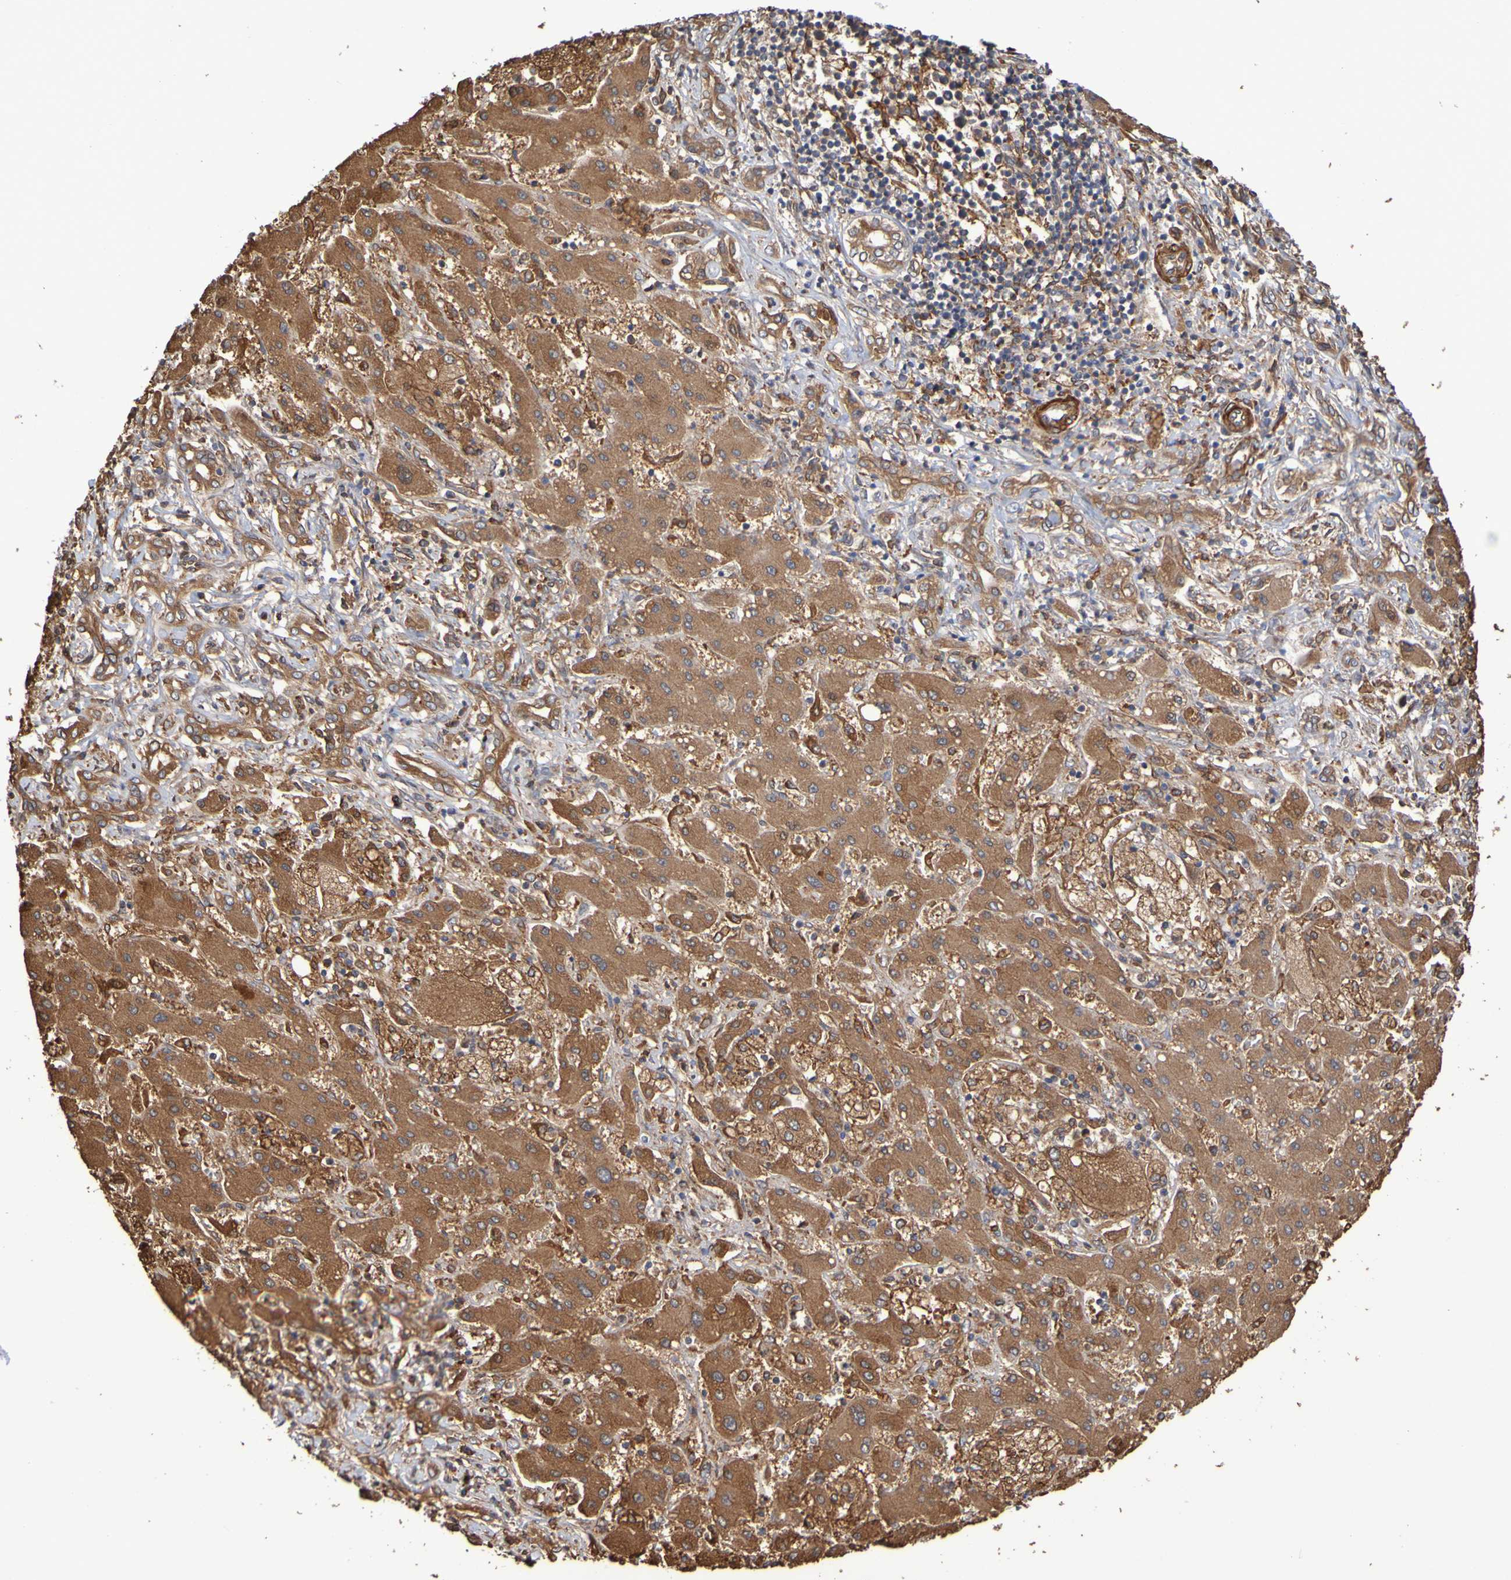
{"staining": {"intensity": "moderate", "quantity": ">75%", "location": "cytoplasmic/membranous"}, "tissue": "liver cancer", "cell_type": "Tumor cells", "image_type": "cancer", "snomed": [{"axis": "morphology", "description": "Cholangiocarcinoma"}, {"axis": "topography", "description": "Liver"}], "caption": "IHC micrograph of cholangiocarcinoma (liver) stained for a protein (brown), which reveals medium levels of moderate cytoplasmic/membranous staining in about >75% of tumor cells.", "gene": "RAB11A", "patient": {"sex": "male", "age": 50}}